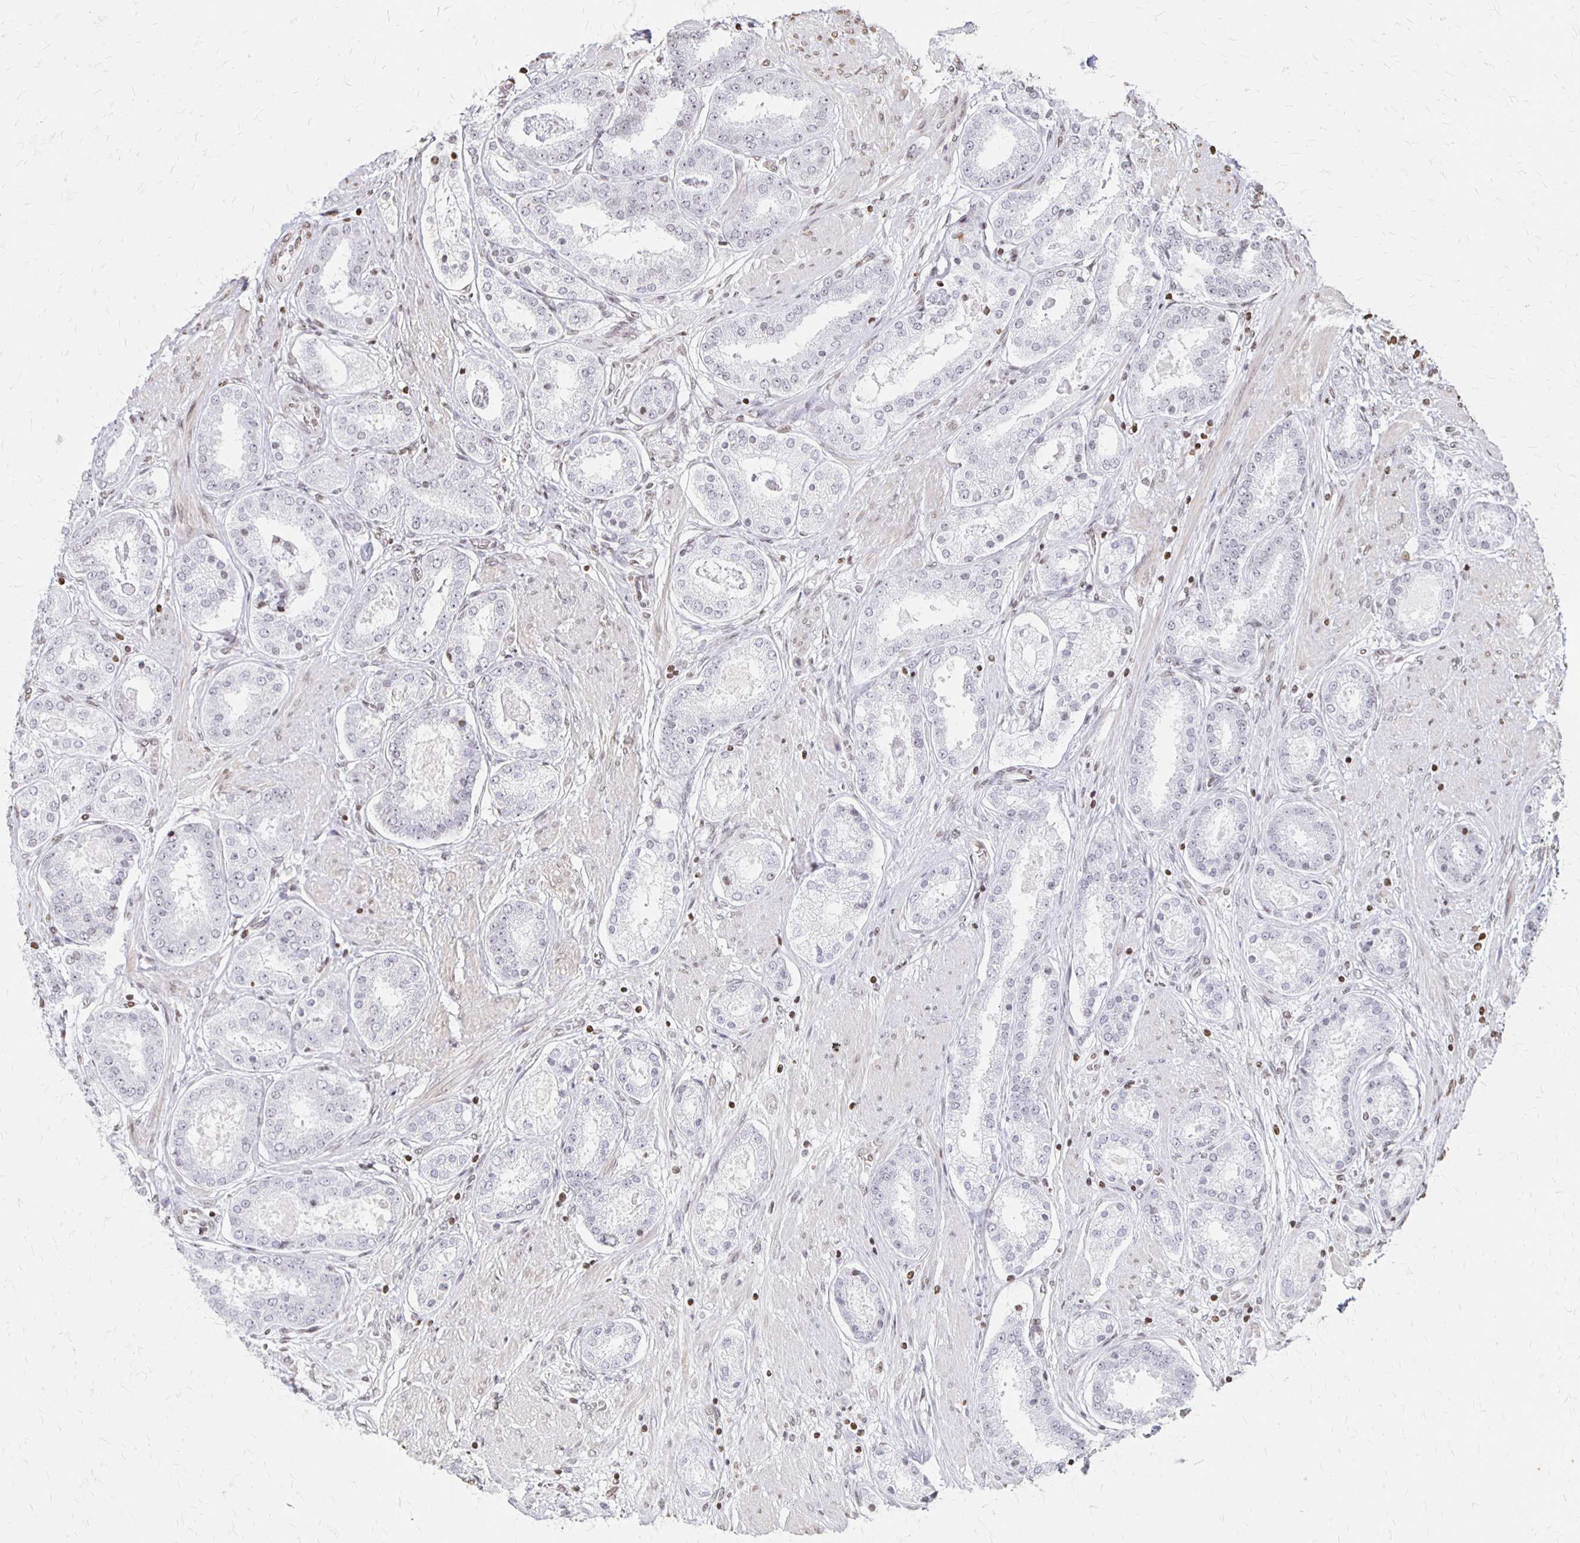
{"staining": {"intensity": "negative", "quantity": "none", "location": "none"}, "tissue": "prostate cancer", "cell_type": "Tumor cells", "image_type": "cancer", "snomed": [{"axis": "morphology", "description": "Adenocarcinoma, High grade"}, {"axis": "topography", "description": "Prostate"}], "caption": "Micrograph shows no significant protein expression in tumor cells of prostate adenocarcinoma (high-grade). Brightfield microscopy of IHC stained with DAB (3,3'-diaminobenzidine) (brown) and hematoxylin (blue), captured at high magnification.", "gene": "ZNF280C", "patient": {"sex": "male", "age": 63}}